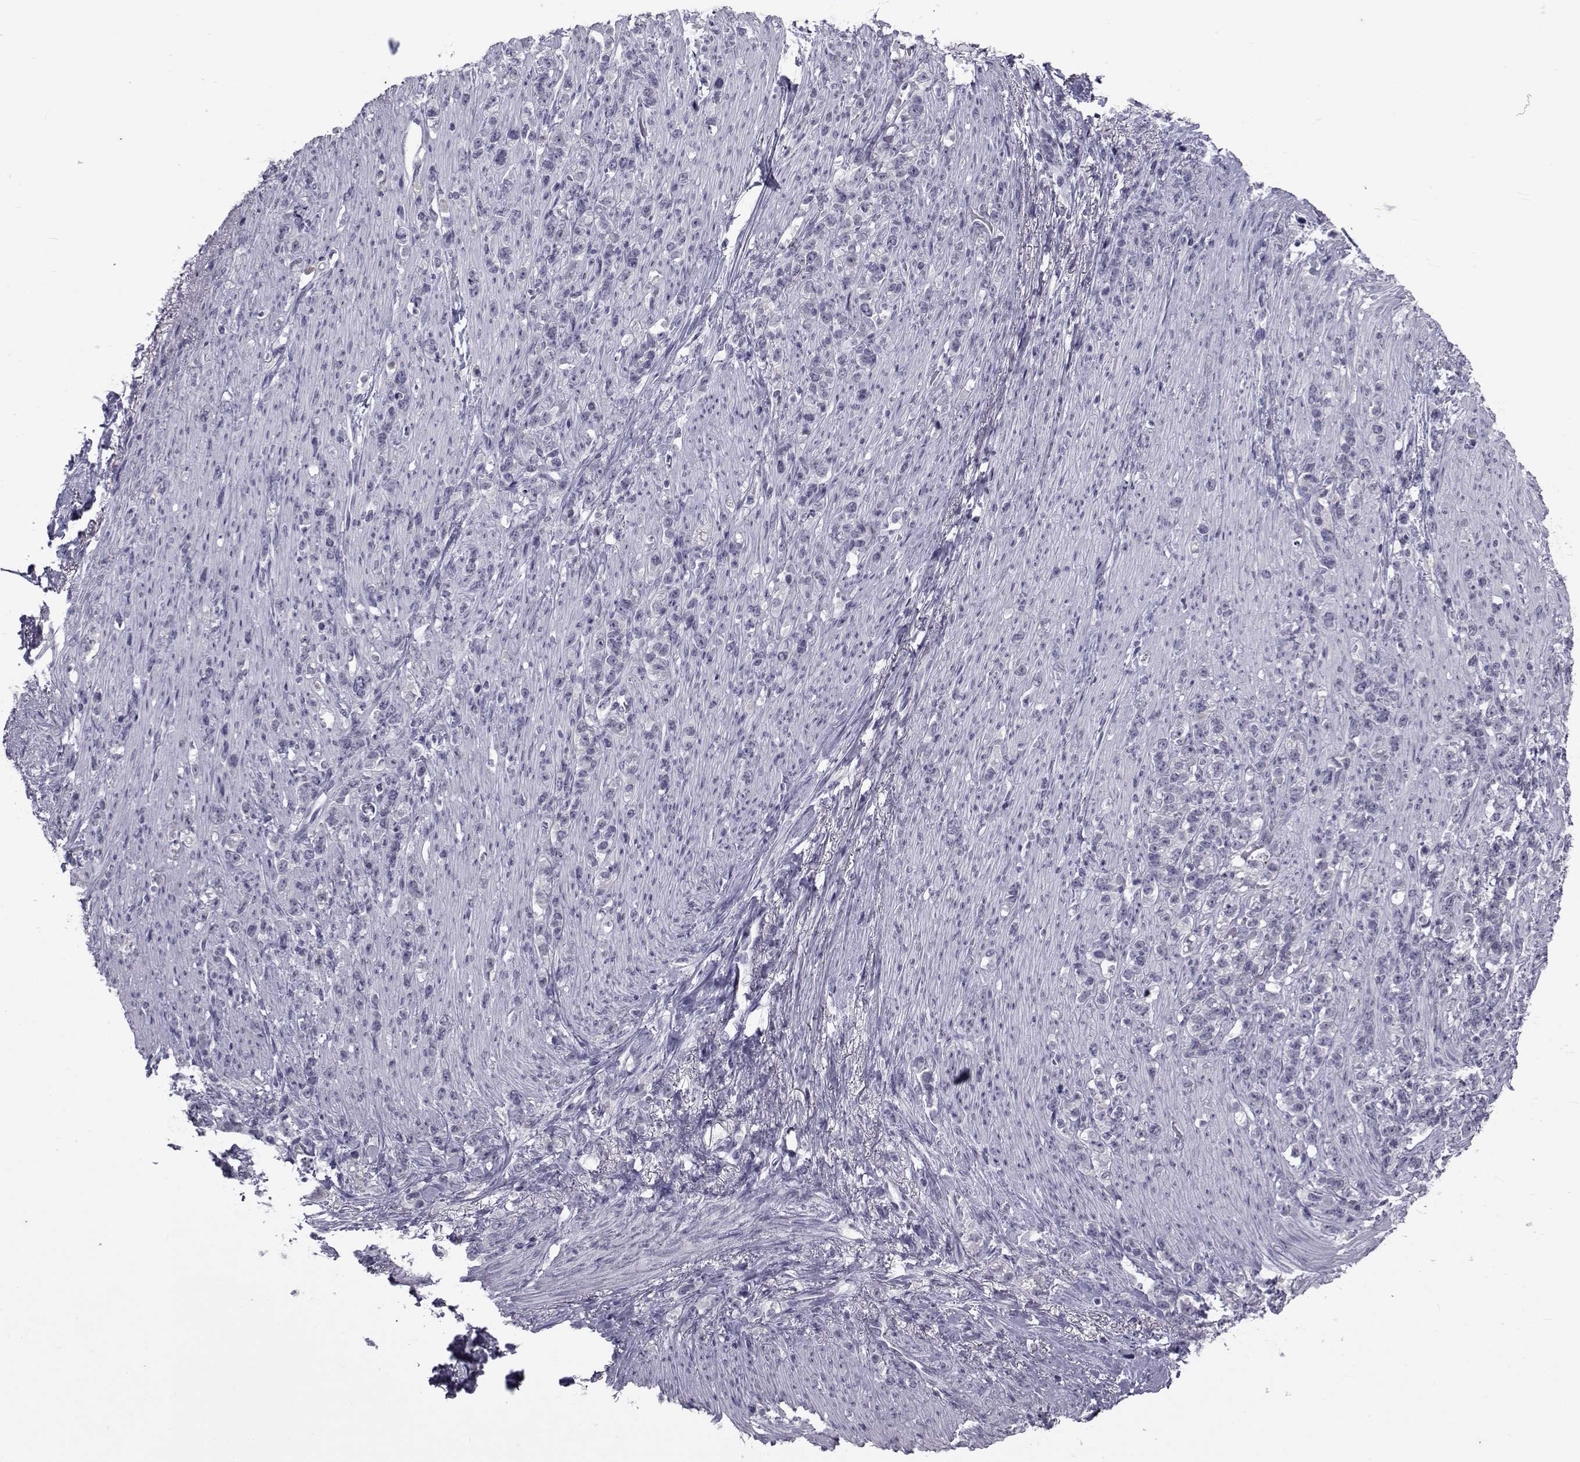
{"staining": {"intensity": "negative", "quantity": "none", "location": "none"}, "tissue": "stomach cancer", "cell_type": "Tumor cells", "image_type": "cancer", "snomed": [{"axis": "morphology", "description": "Adenocarcinoma, NOS"}, {"axis": "topography", "description": "Stomach, lower"}], "caption": "High magnification brightfield microscopy of stomach cancer (adenocarcinoma) stained with DAB (3,3'-diaminobenzidine) (brown) and counterstained with hematoxylin (blue): tumor cells show no significant expression.", "gene": "PAX2", "patient": {"sex": "male", "age": 88}}